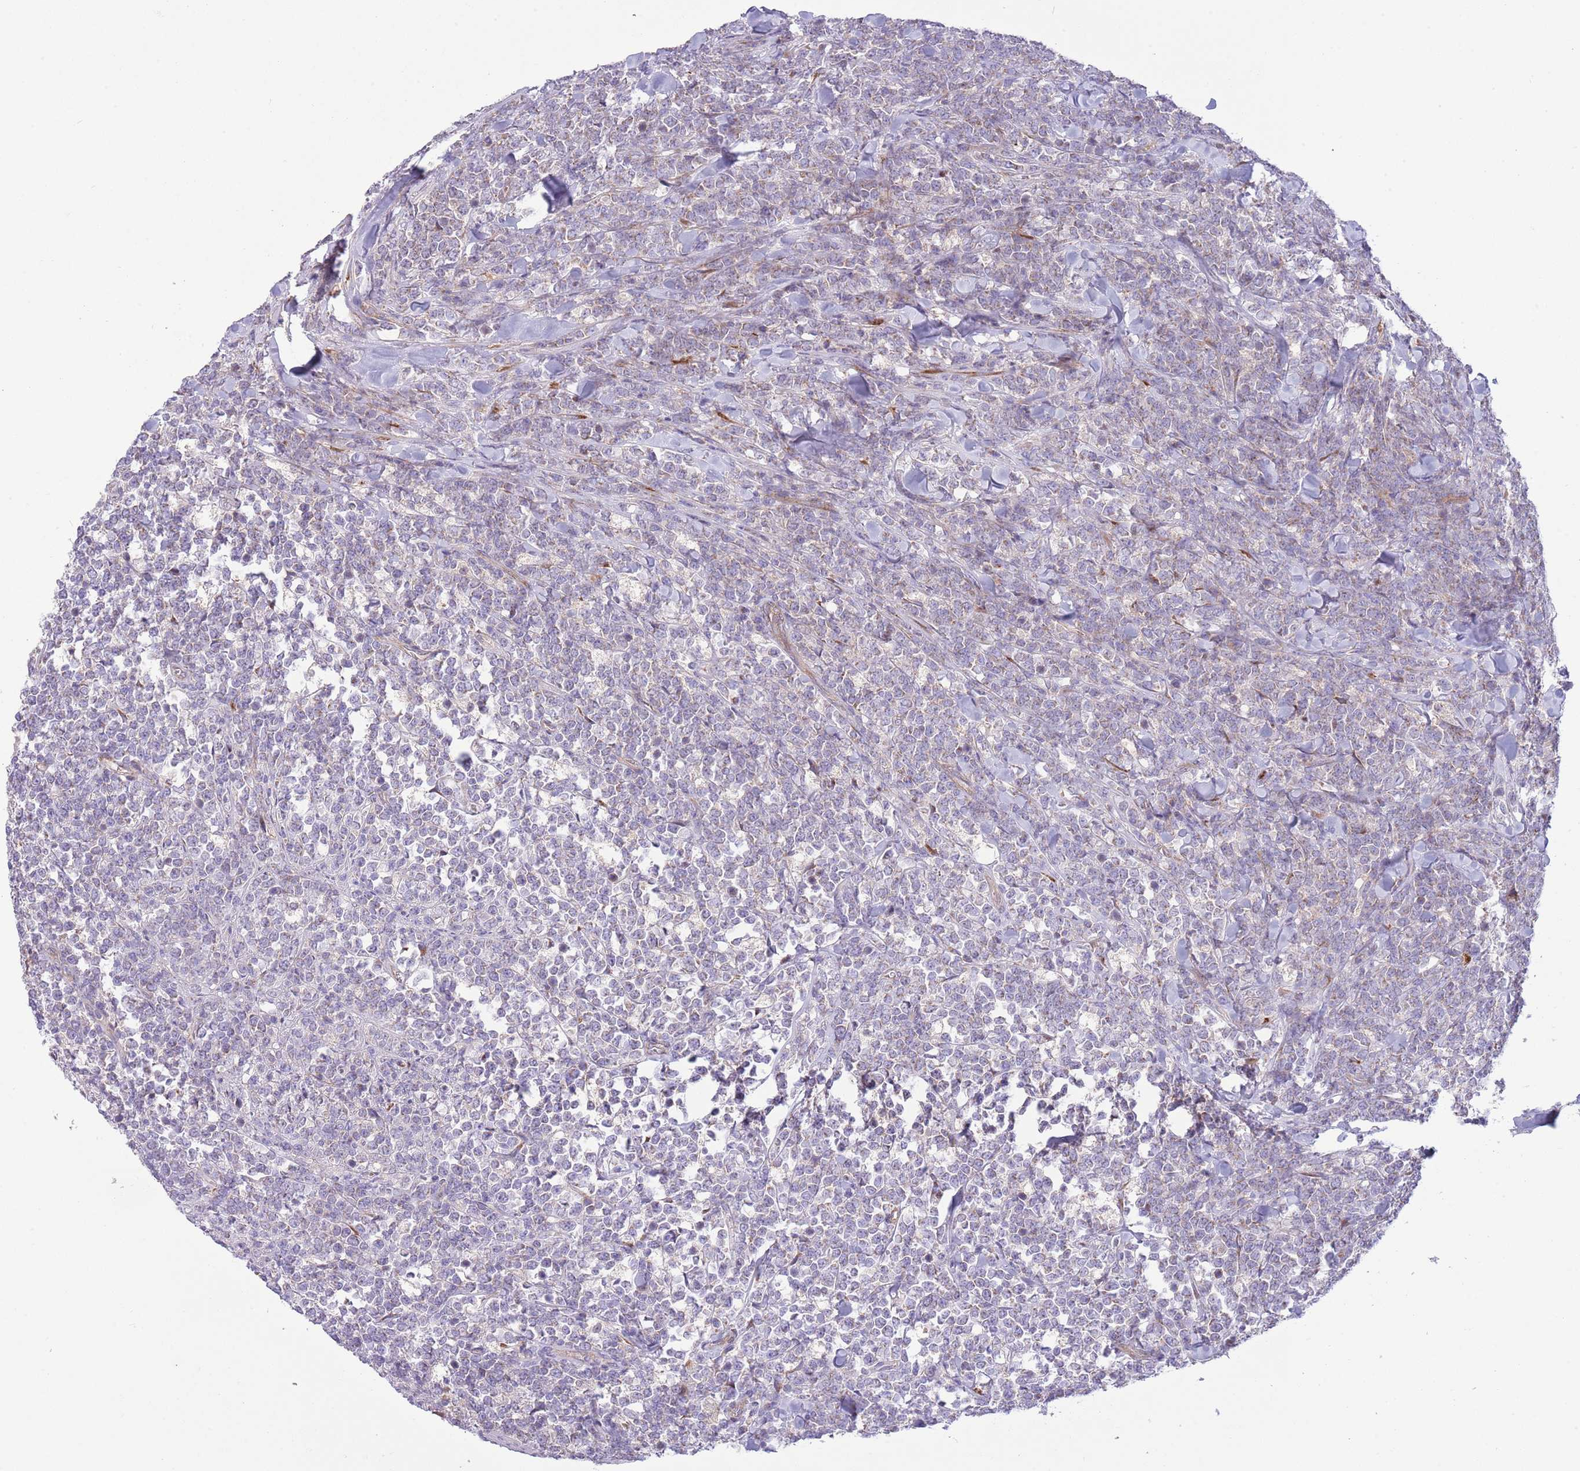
{"staining": {"intensity": "negative", "quantity": "none", "location": "none"}, "tissue": "lymphoma", "cell_type": "Tumor cells", "image_type": "cancer", "snomed": [{"axis": "morphology", "description": "Malignant lymphoma, non-Hodgkin's type, High grade"}, {"axis": "topography", "description": "Small intestine"}], "caption": "IHC photomicrograph of neoplastic tissue: high-grade malignant lymphoma, non-Hodgkin's type stained with DAB (3,3'-diaminobenzidine) exhibits no significant protein staining in tumor cells.", "gene": "TOMM5", "patient": {"sex": "male", "age": 8}}